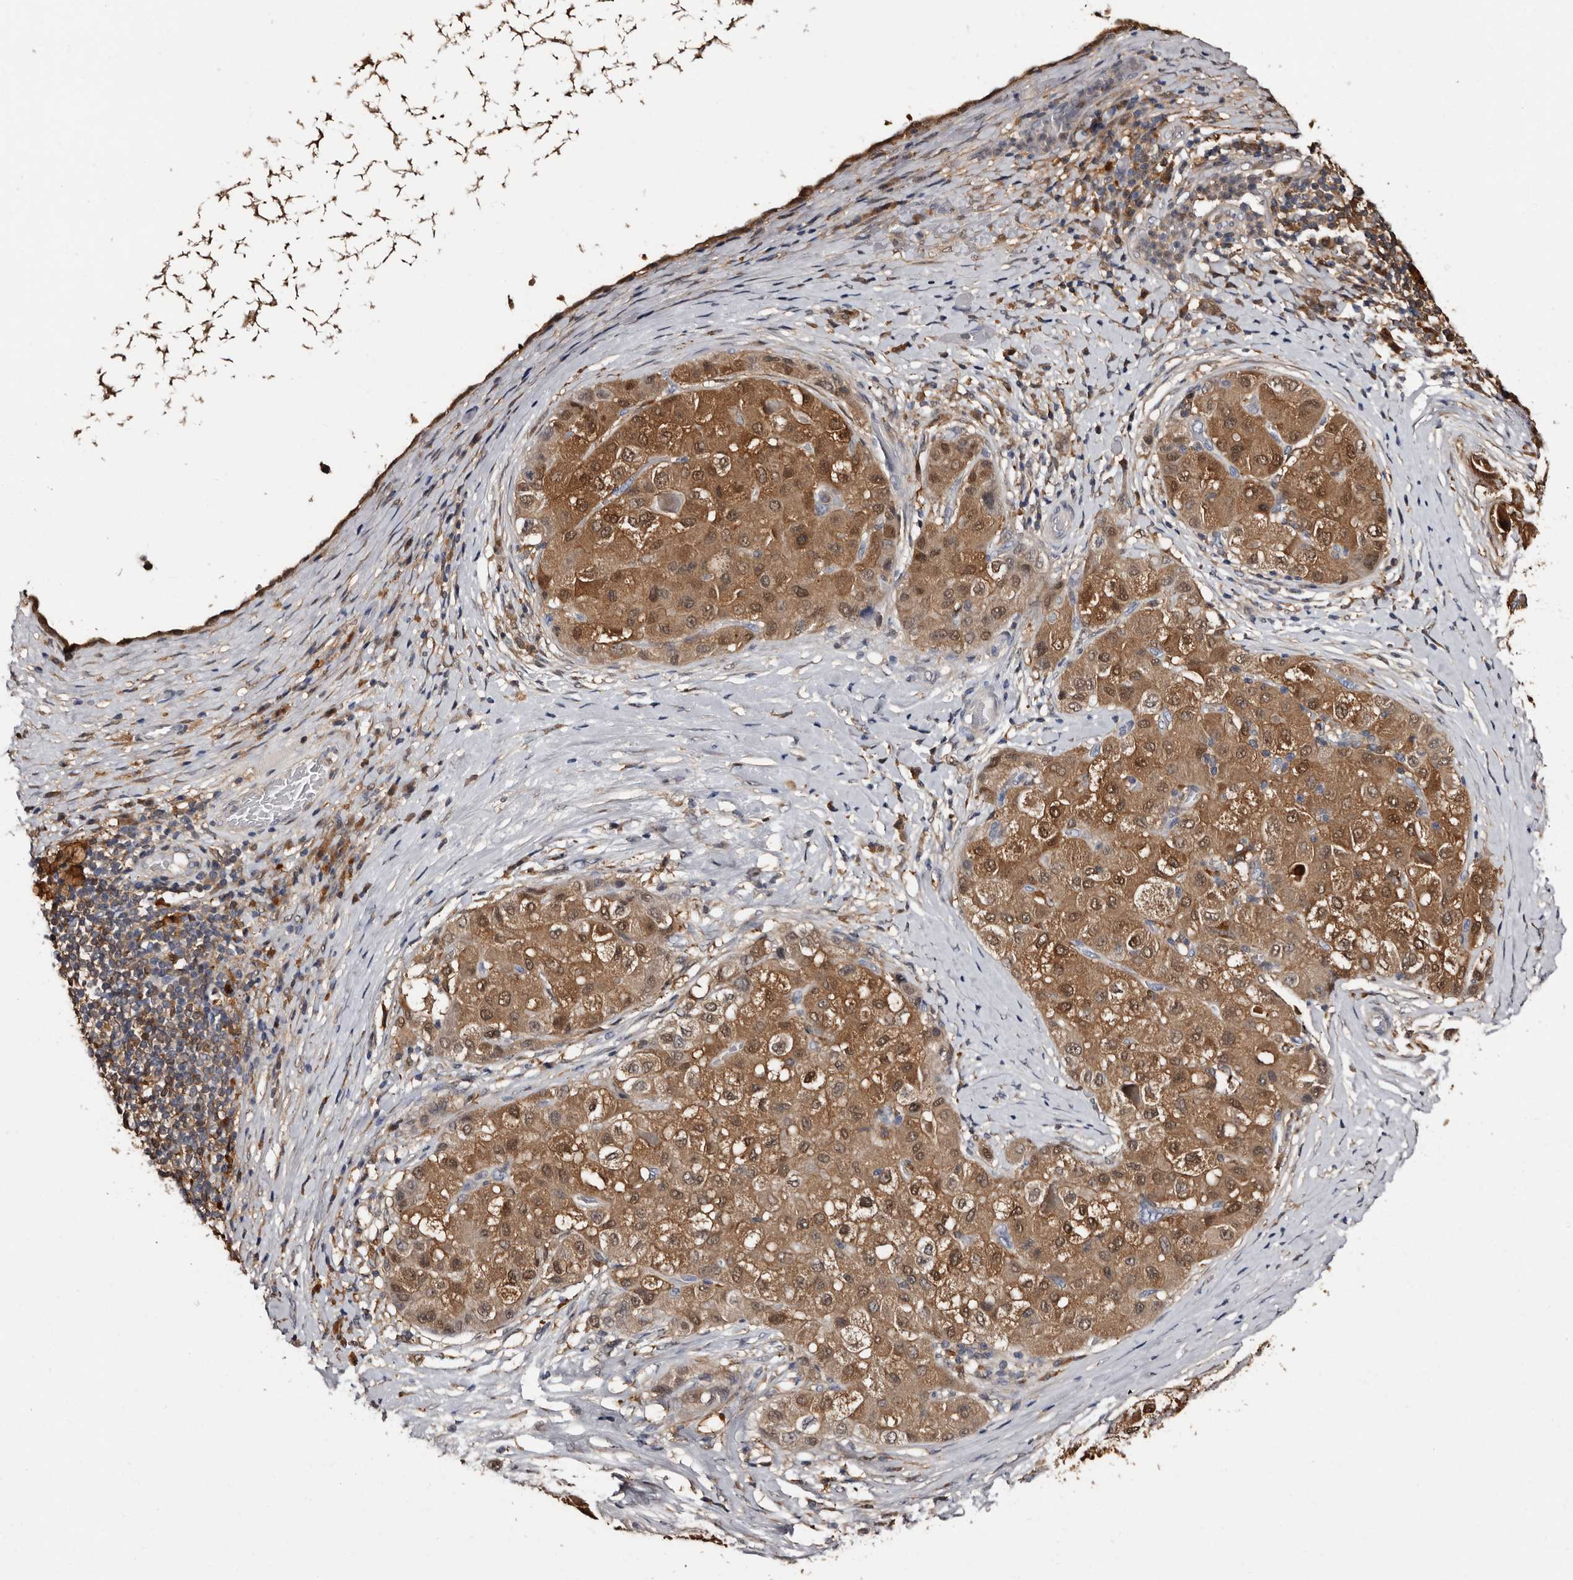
{"staining": {"intensity": "moderate", "quantity": ">75%", "location": "cytoplasmic/membranous,nuclear"}, "tissue": "liver cancer", "cell_type": "Tumor cells", "image_type": "cancer", "snomed": [{"axis": "morphology", "description": "Carcinoma, Hepatocellular, NOS"}, {"axis": "topography", "description": "Liver"}], "caption": "Protein staining of hepatocellular carcinoma (liver) tissue displays moderate cytoplasmic/membranous and nuclear expression in approximately >75% of tumor cells. Nuclei are stained in blue.", "gene": "DNPH1", "patient": {"sex": "male", "age": 80}}